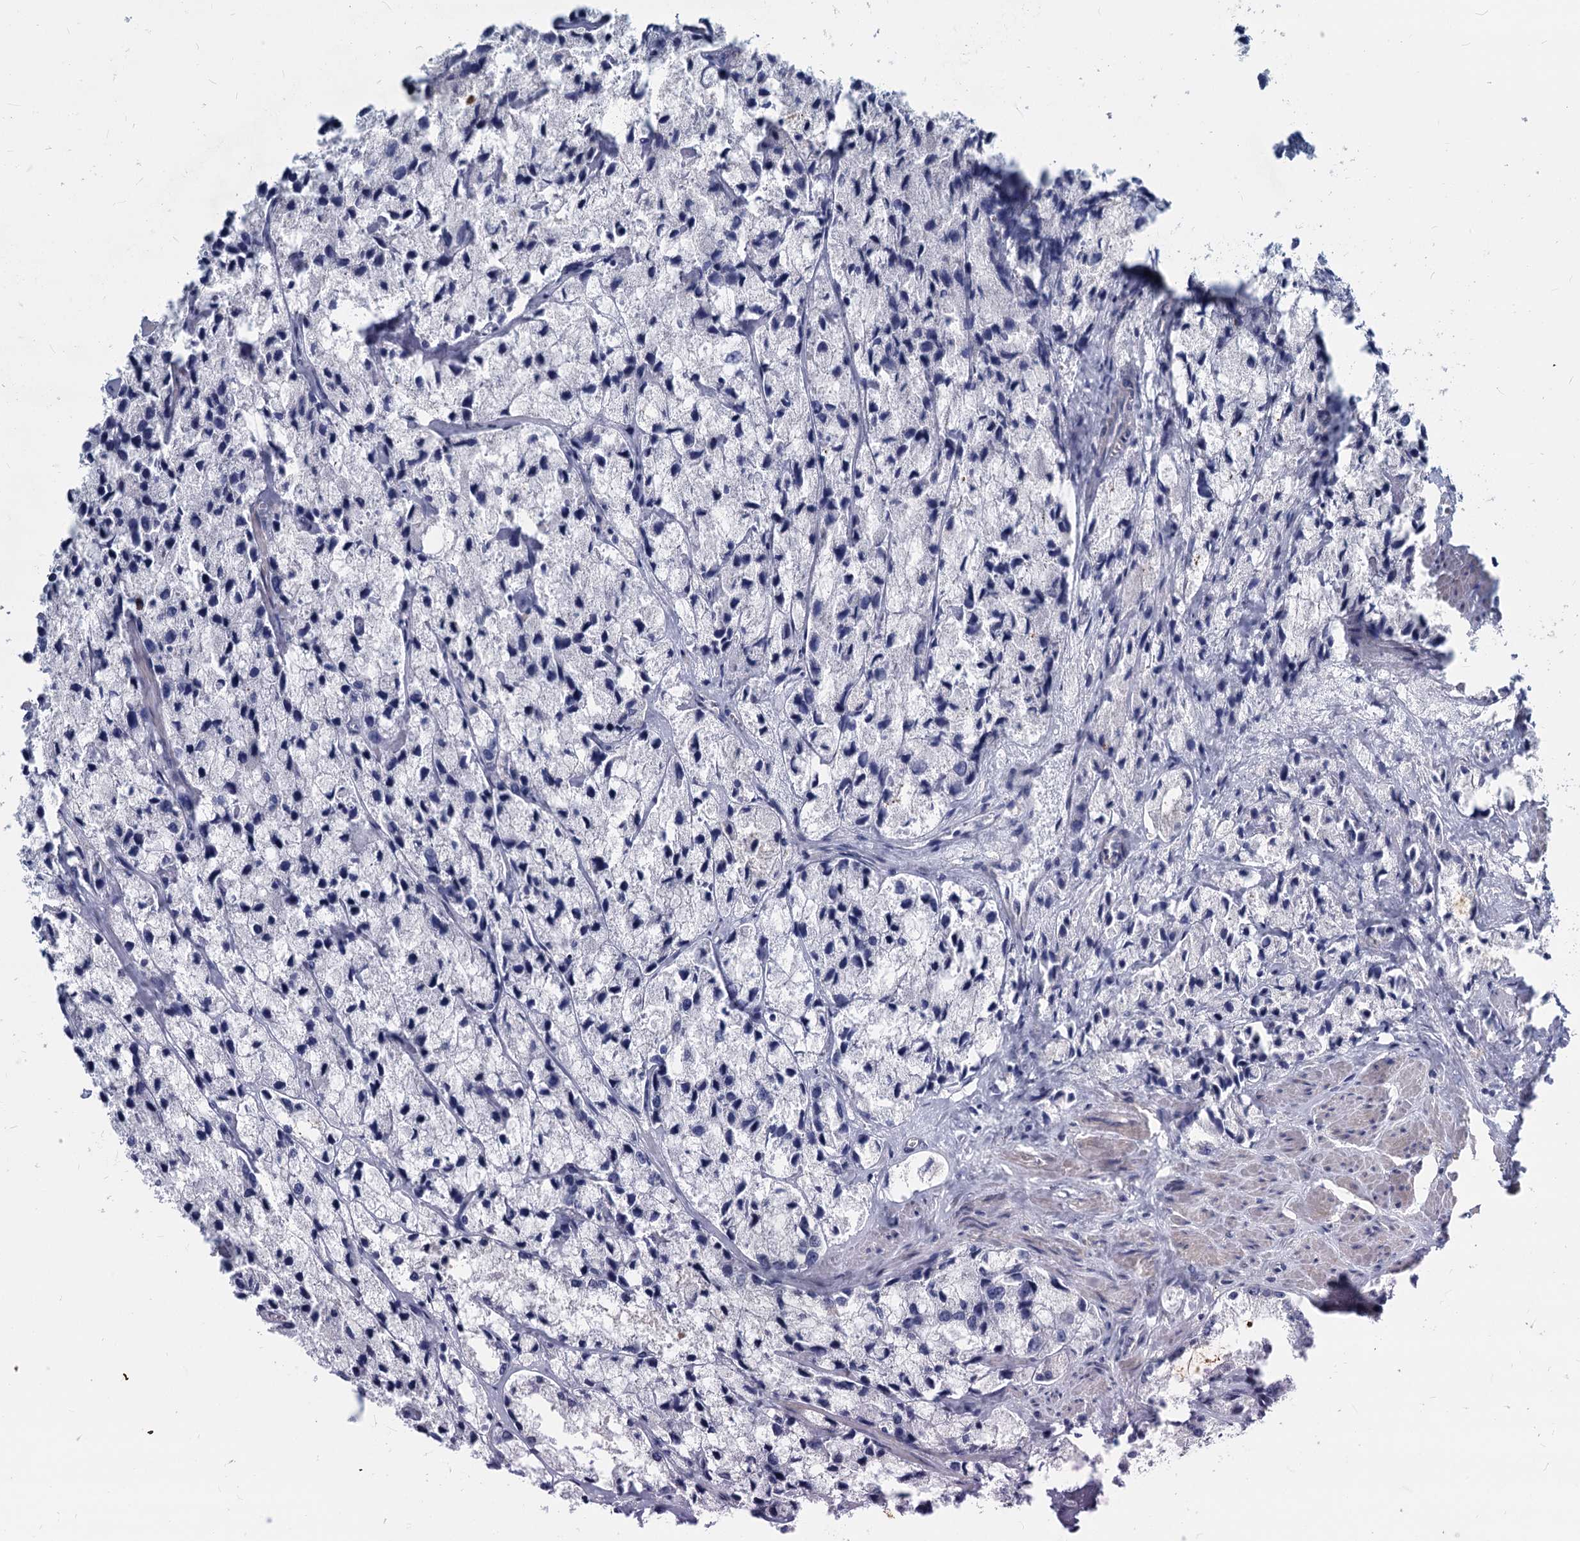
{"staining": {"intensity": "negative", "quantity": "none", "location": "none"}, "tissue": "prostate cancer", "cell_type": "Tumor cells", "image_type": "cancer", "snomed": [{"axis": "morphology", "description": "Adenocarcinoma, High grade"}, {"axis": "topography", "description": "Prostate"}], "caption": "High power microscopy image of an immunohistochemistry photomicrograph of prostate cancer, revealing no significant expression in tumor cells. The staining was performed using DAB to visualize the protein expression in brown, while the nuclei were stained in blue with hematoxylin (Magnification: 20x).", "gene": "GSTM3", "patient": {"sex": "male", "age": 66}}